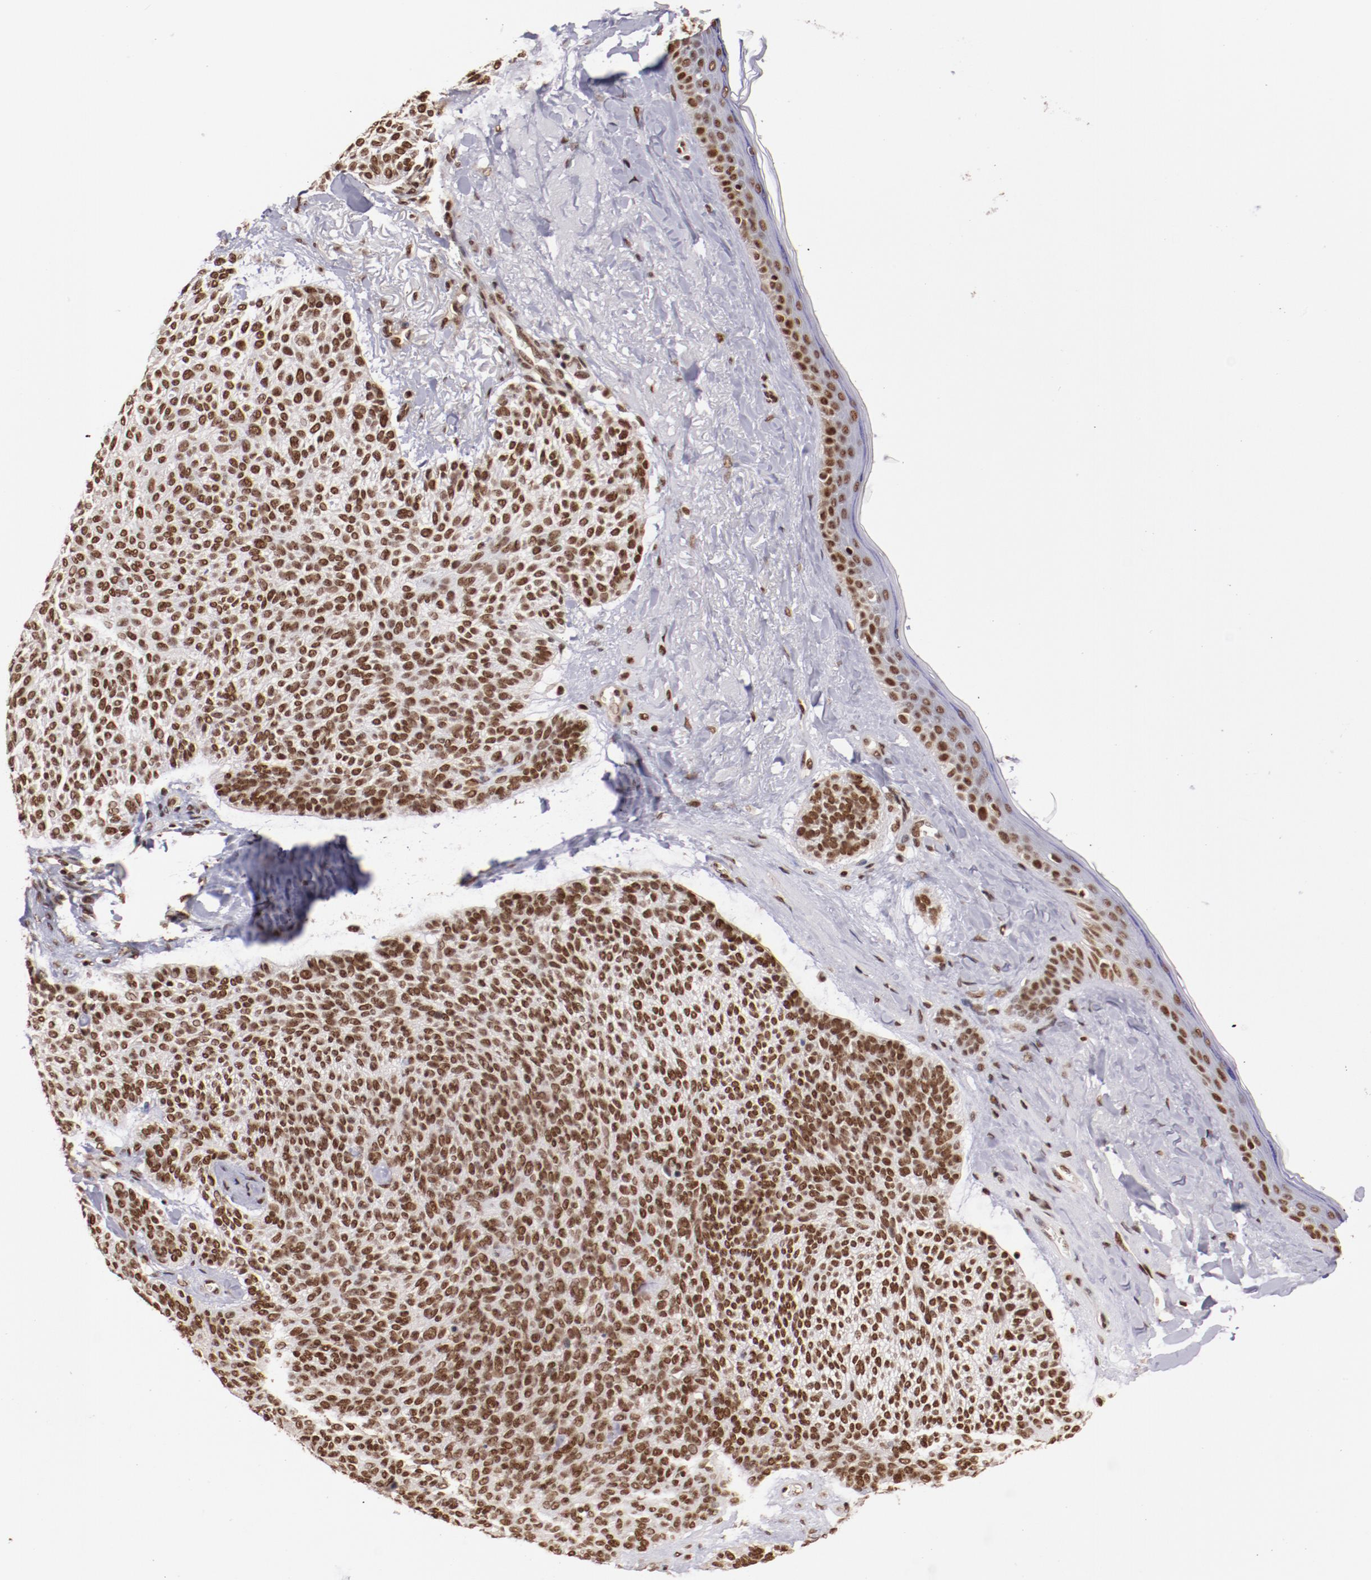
{"staining": {"intensity": "moderate", "quantity": ">75%", "location": "nuclear"}, "tissue": "skin cancer", "cell_type": "Tumor cells", "image_type": "cancer", "snomed": [{"axis": "morphology", "description": "Normal tissue, NOS"}, {"axis": "morphology", "description": "Basal cell carcinoma"}, {"axis": "topography", "description": "Skin"}], "caption": "IHC (DAB (3,3'-diaminobenzidine)) staining of basal cell carcinoma (skin) displays moderate nuclear protein expression in about >75% of tumor cells.", "gene": "STAG2", "patient": {"sex": "female", "age": 70}}